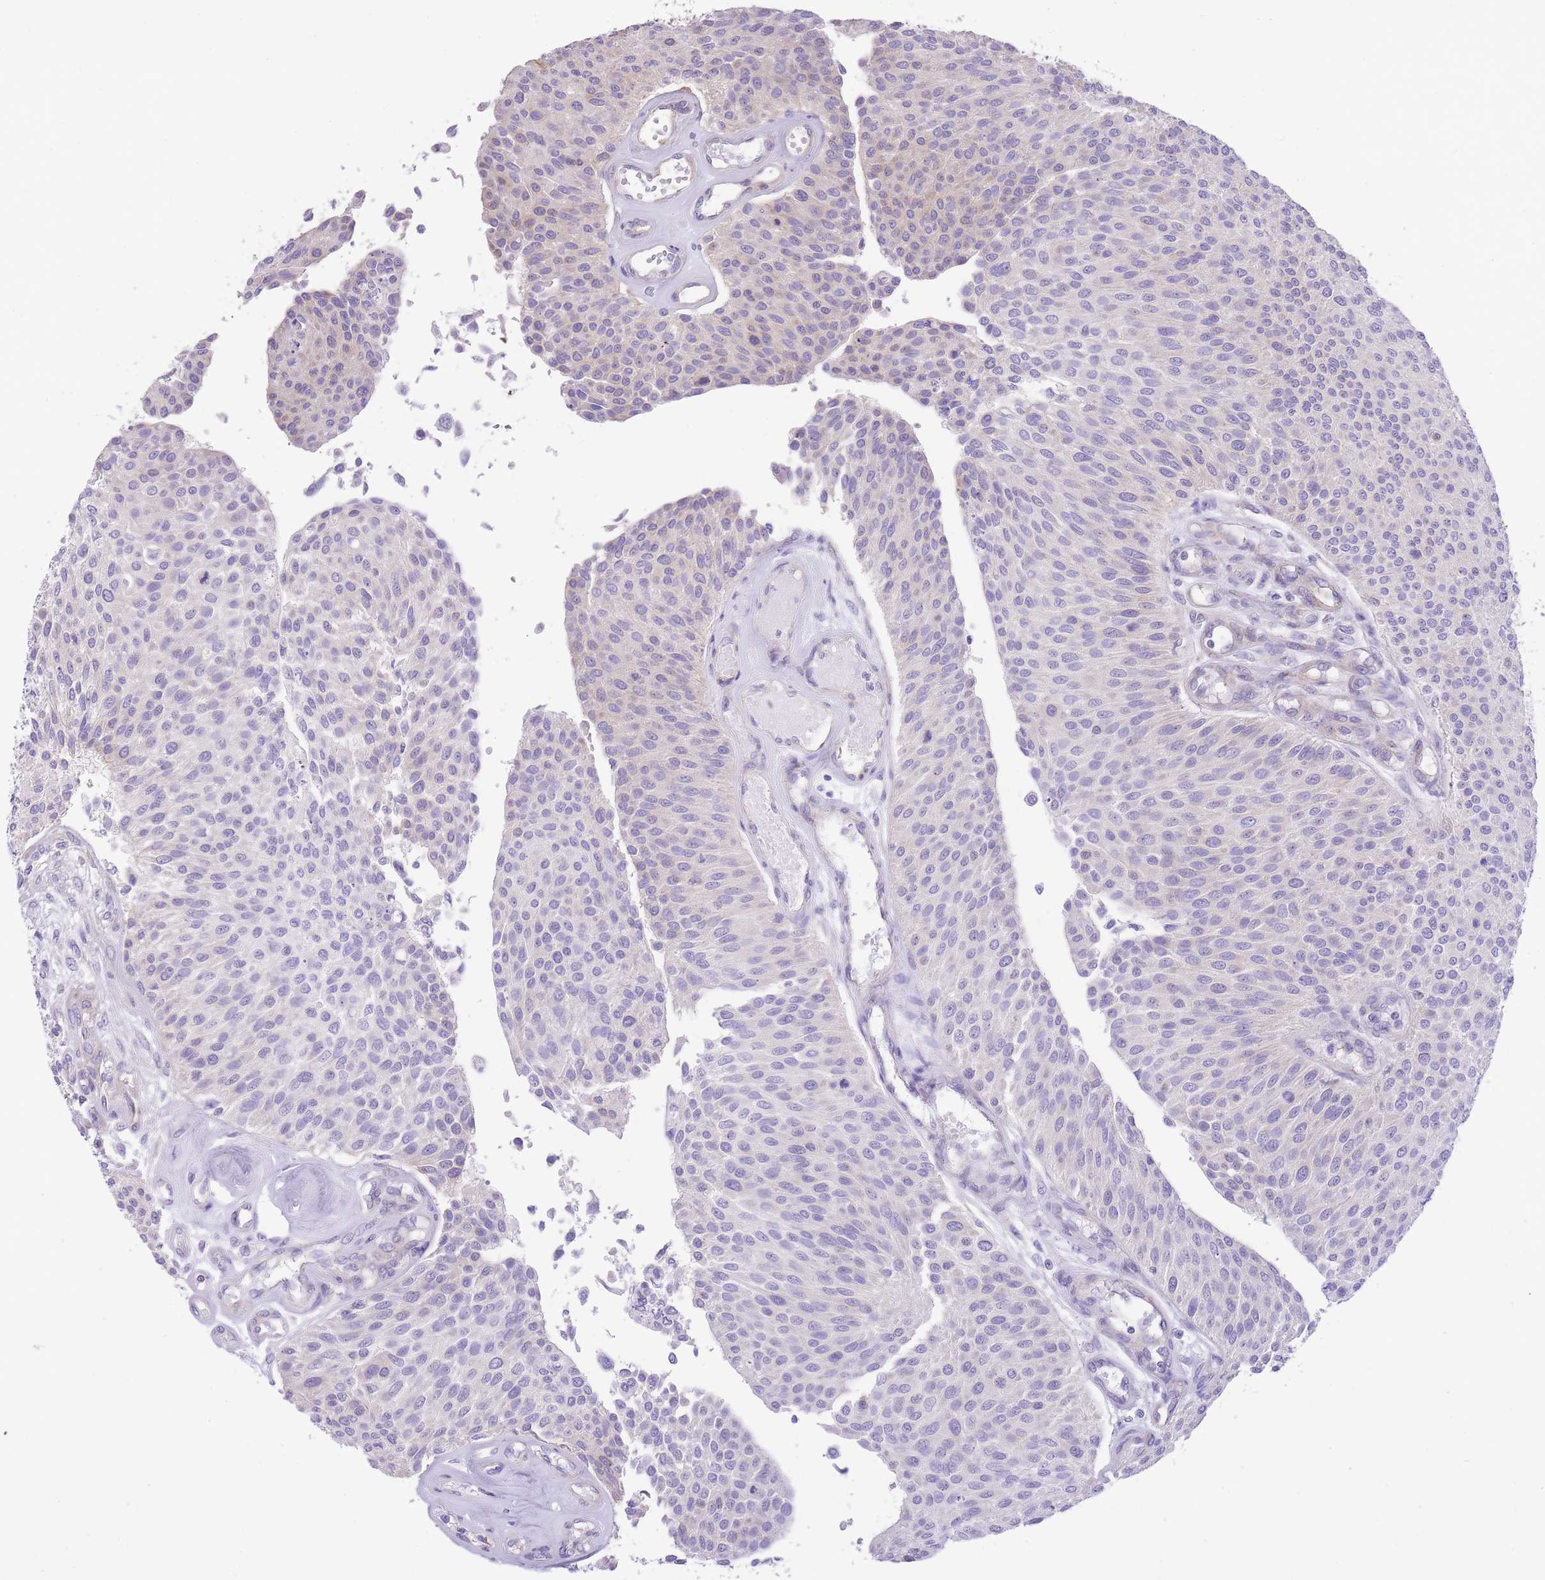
{"staining": {"intensity": "negative", "quantity": "none", "location": "none"}, "tissue": "urothelial cancer", "cell_type": "Tumor cells", "image_type": "cancer", "snomed": [{"axis": "morphology", "description": "Urothelial carcinoma, NOS"}, {"axis": "topography", "description": "Urinary bladder"}], "caption": "Immunohistochemistry (IHC) photomicrograph of human transitional cell carcinoma stained for a protein (brown), which reveals no positivity in tumor cells.", "gene": "RHOU", "patient": {"sex": "male", "age": 55}}